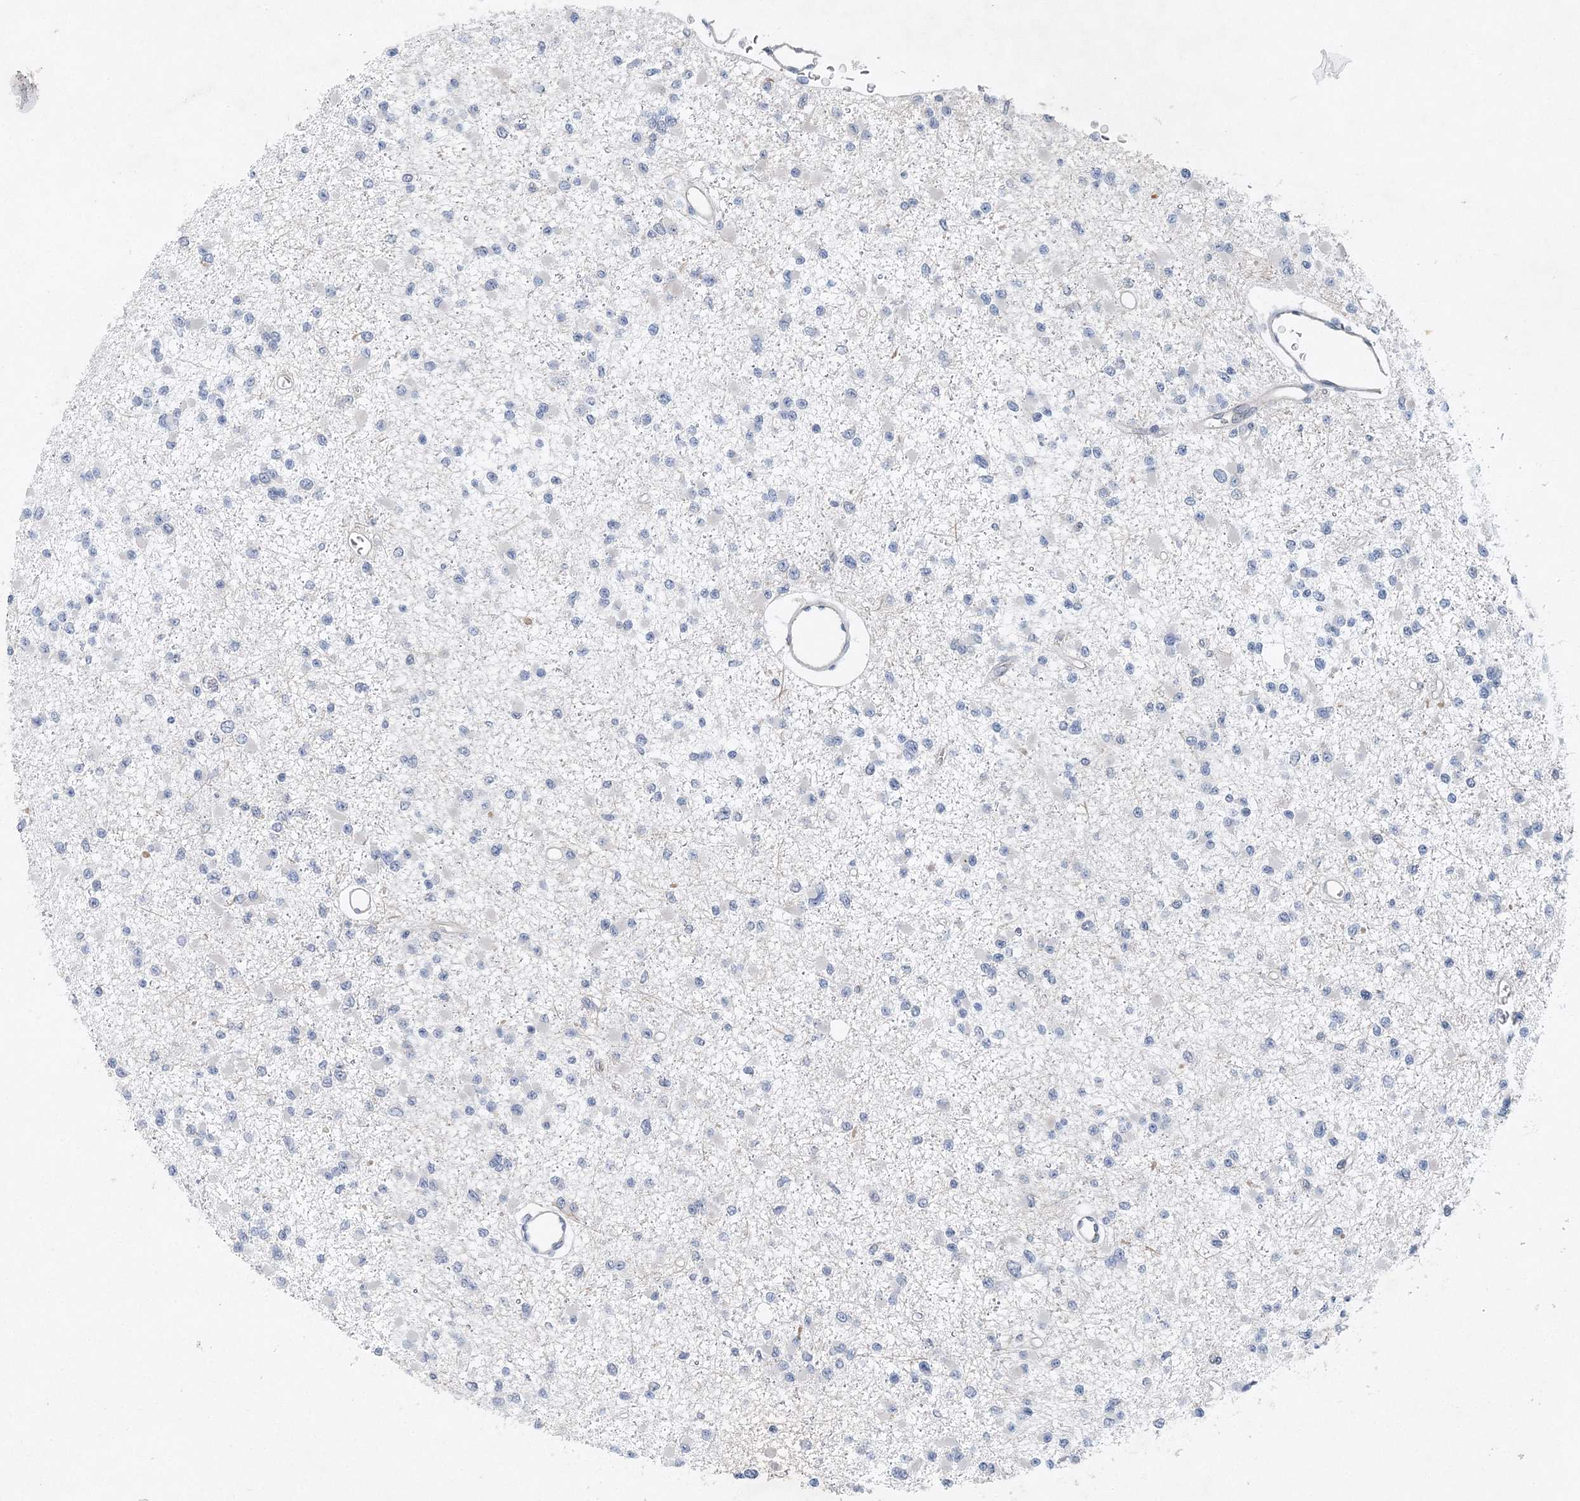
{"staining": {"intensity": "negative", "quantity": "none", "location": "none"}, "tissue": "glioma", "cell_type": "Tumor cells", "image_type": "cancer", "snomed": [{"axis": "morphology", "description": "Glioma, malignant, Low grade"}, {"axis": "topography", "description": "Brain"}], "caption": "Human malignant glioma (low-grade) stained for a protein using IHC shows no positivity in tumor cells.", "gene": "UIMC1", "patient": {"sex": "female", "age": 22}}